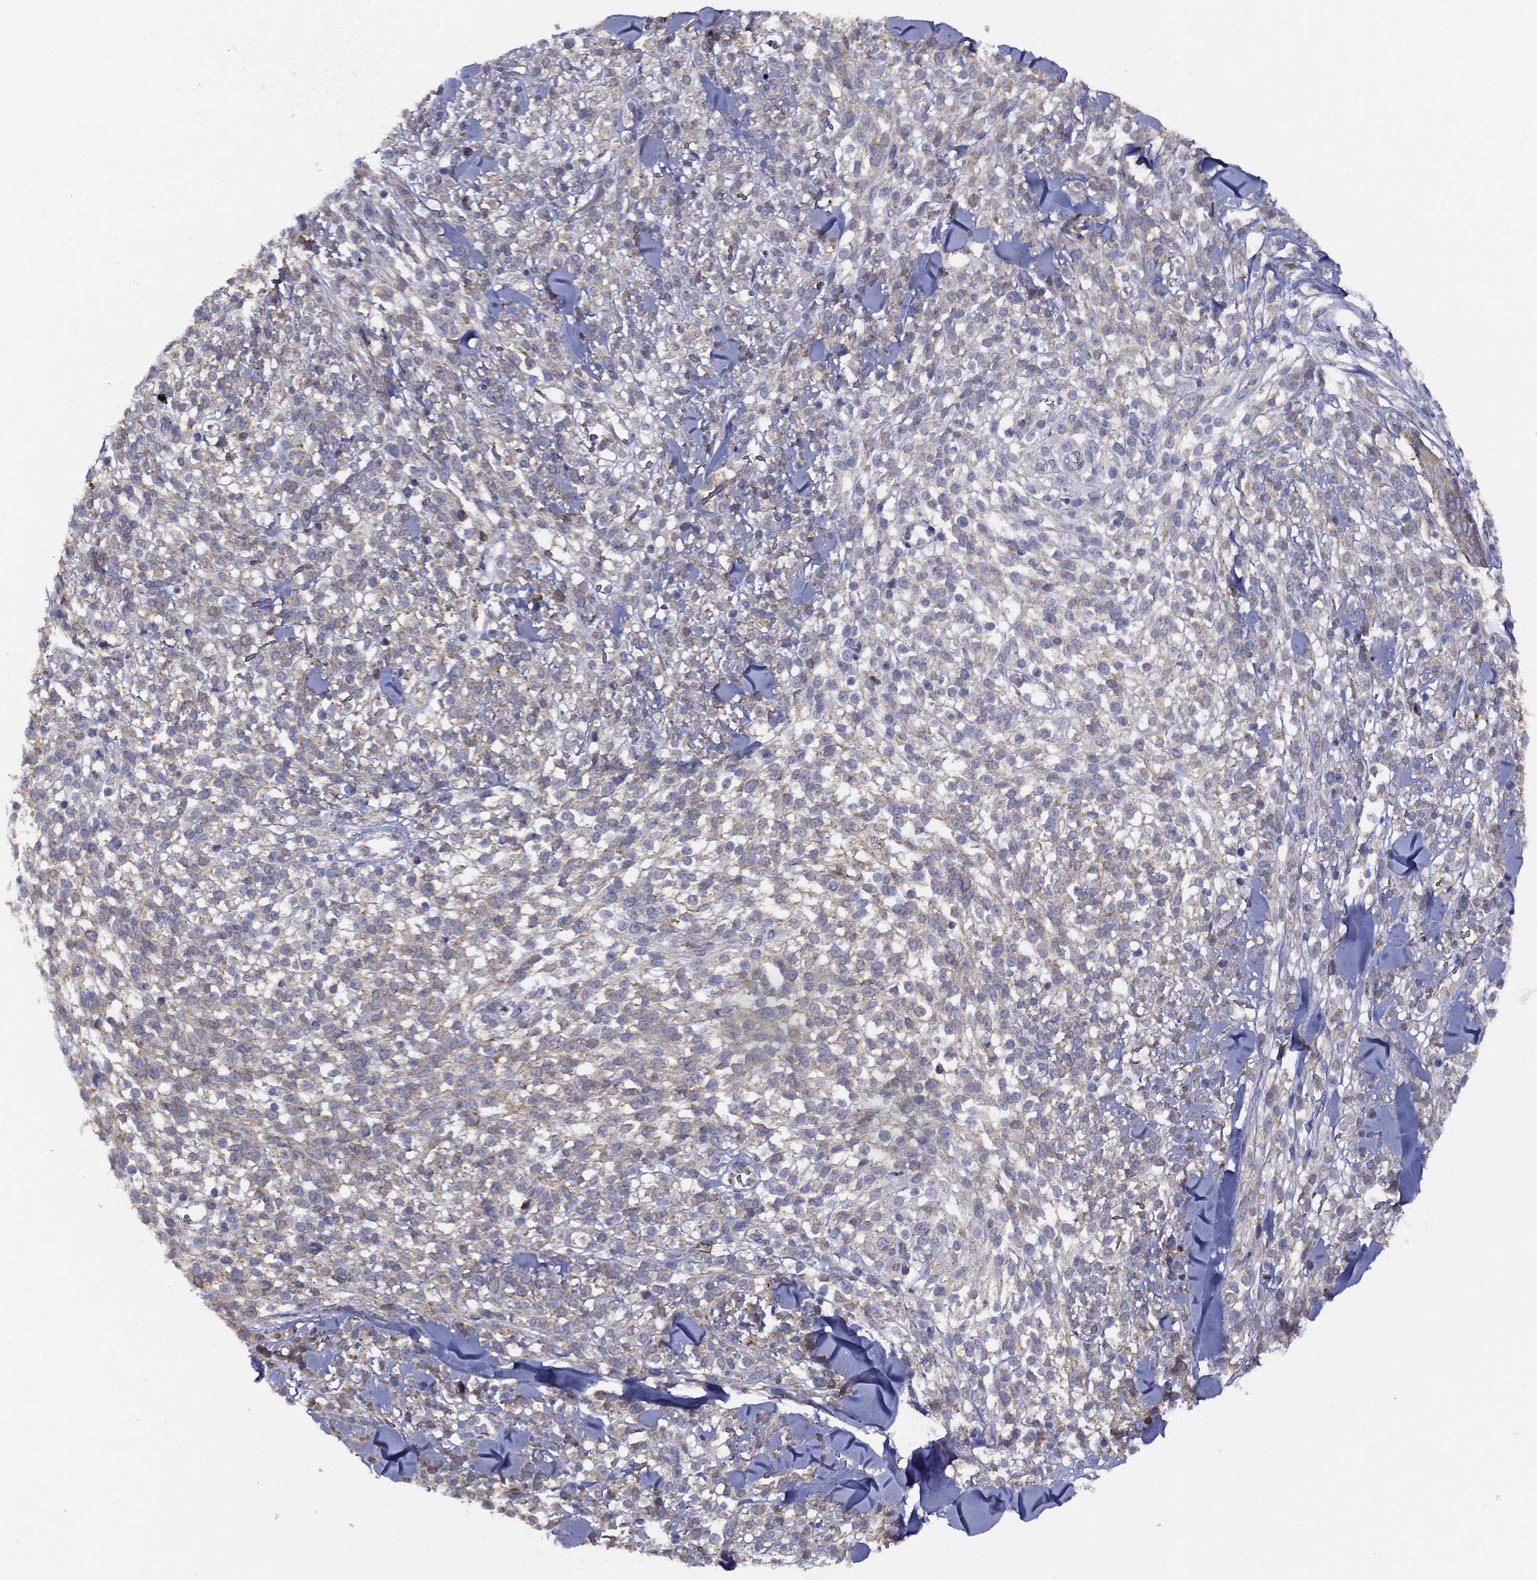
{"staining": {"intensity": "weak", "quantity": "25%-75%", "location": "cytoplasmic/membranous"}, "tissue": "melanoma", "cell_type": "Tumor cells", "image_type": "cancer", "snomed": [{"axis": "morphology", "description": "Malignant melanoma, NOS"}, {"axis": "topography", "description": "Skin"}, {"axis": "topography", "description": "Skin of trunk"}], "caption": "Malignant melanoma stained for a protein (brown) reveals weak cytoplasmic/membranous positive staining in approximately 25%-75% of tumor cells.", "gene": "ZNF223", "patient": {"sex": "male", "age": 74}}